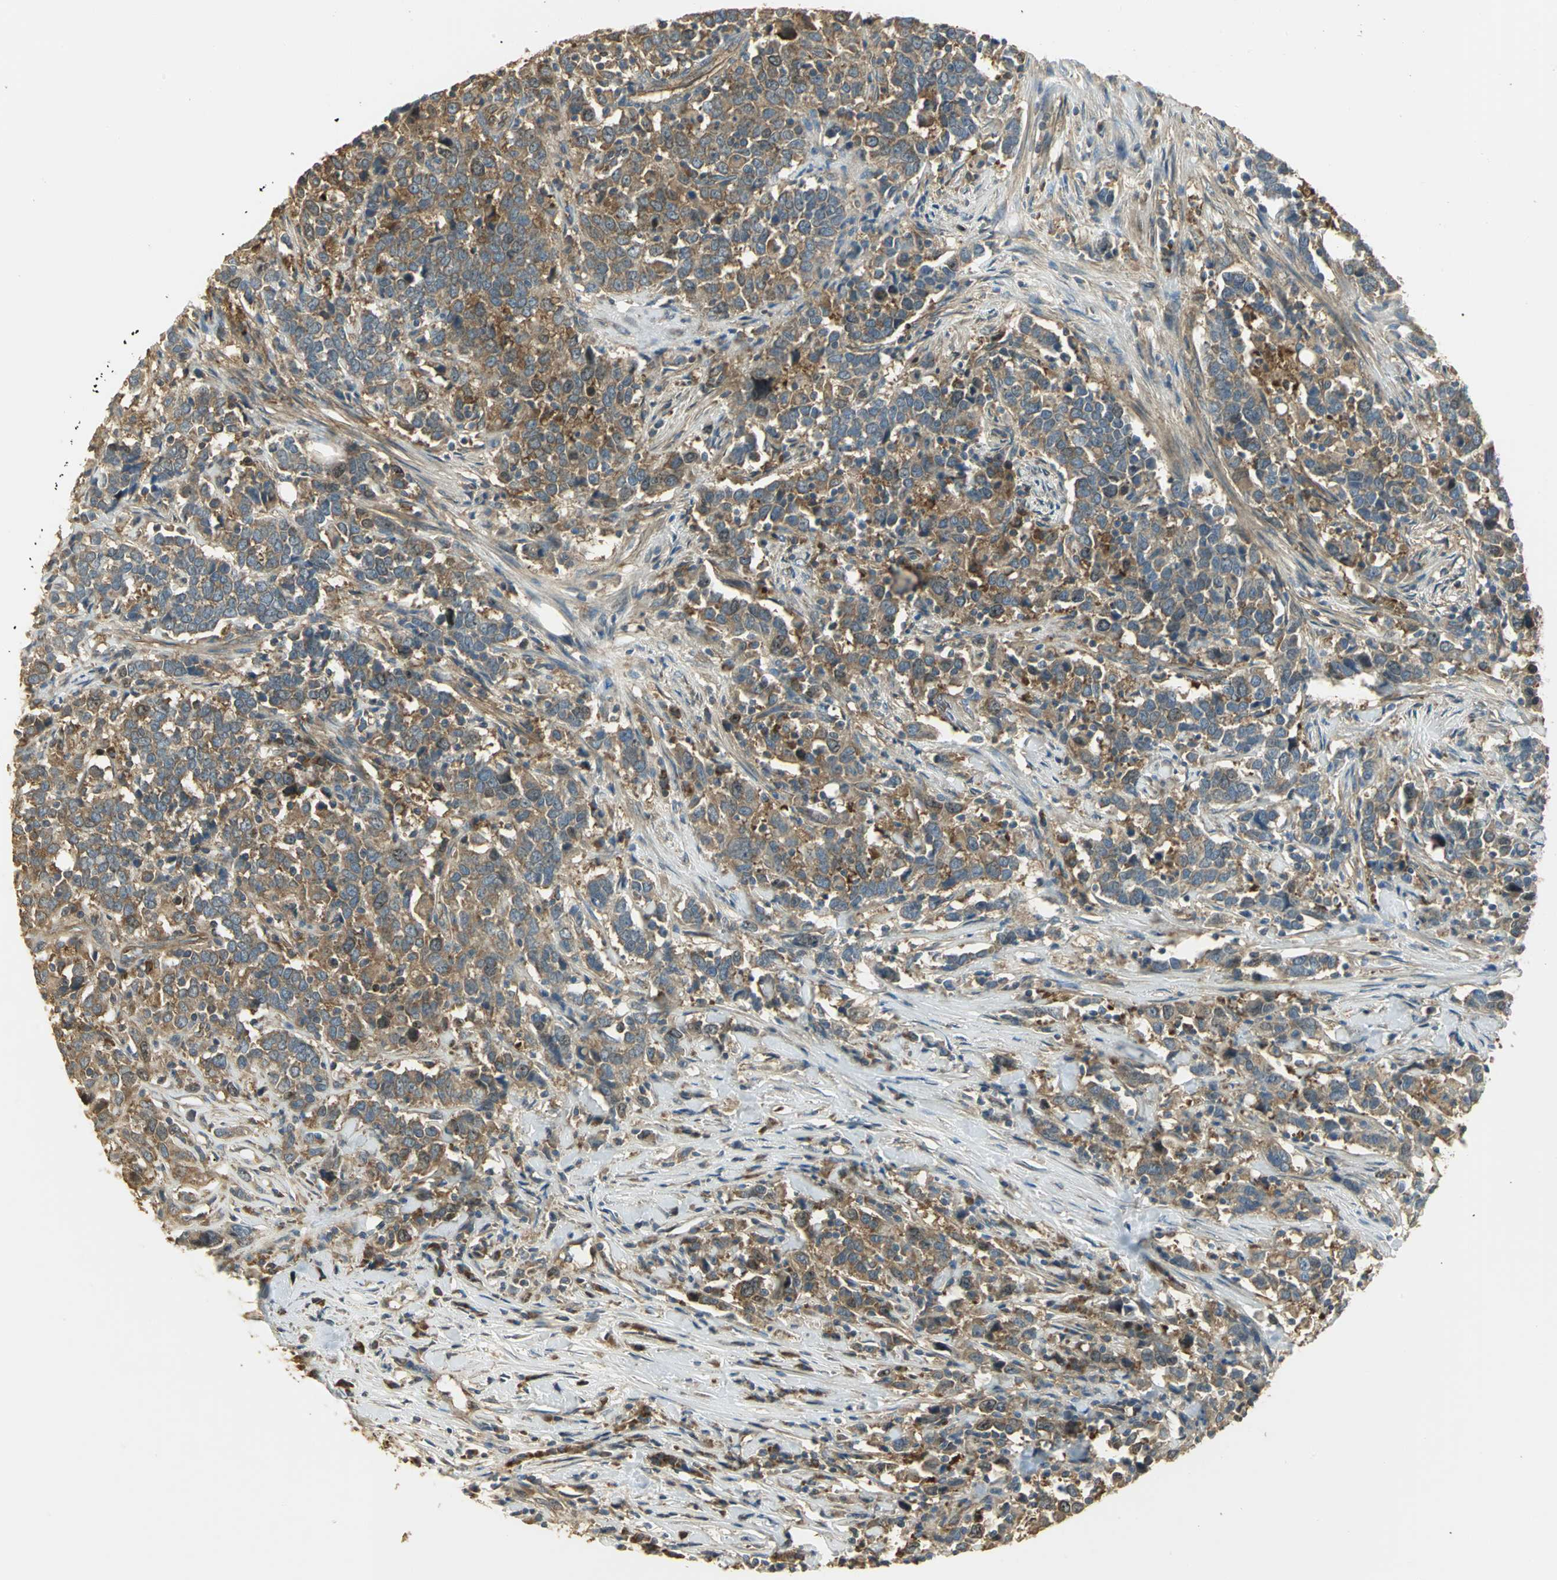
{"staining": {"intensity": "moderate", "quantity": ">75%", "location": "cytoplasmic/membranous"}, "tissue": "urothelial cancer", "cell_type": "Tumor cells", "image_type": "cancer", "snomed": [{"axis": "morphology", "description": "Urothelial carcinoma, High grade"}, {"axis": "topography", "description": "Urinary bladder"}], "caption": "Immunohistochemistry (IHC) image of neoplastic tissue: urothelial carcinoma (high-grade) stained using immunohistochemistry reveals medium levels of moderate protein expression localized specifically in the cytoplasmic/membranous of tumor cells, appearing as a cytoplasmic/membranous brown color.", "gene": "RARS1", "patient": {"sex": "male", "age": 61}}